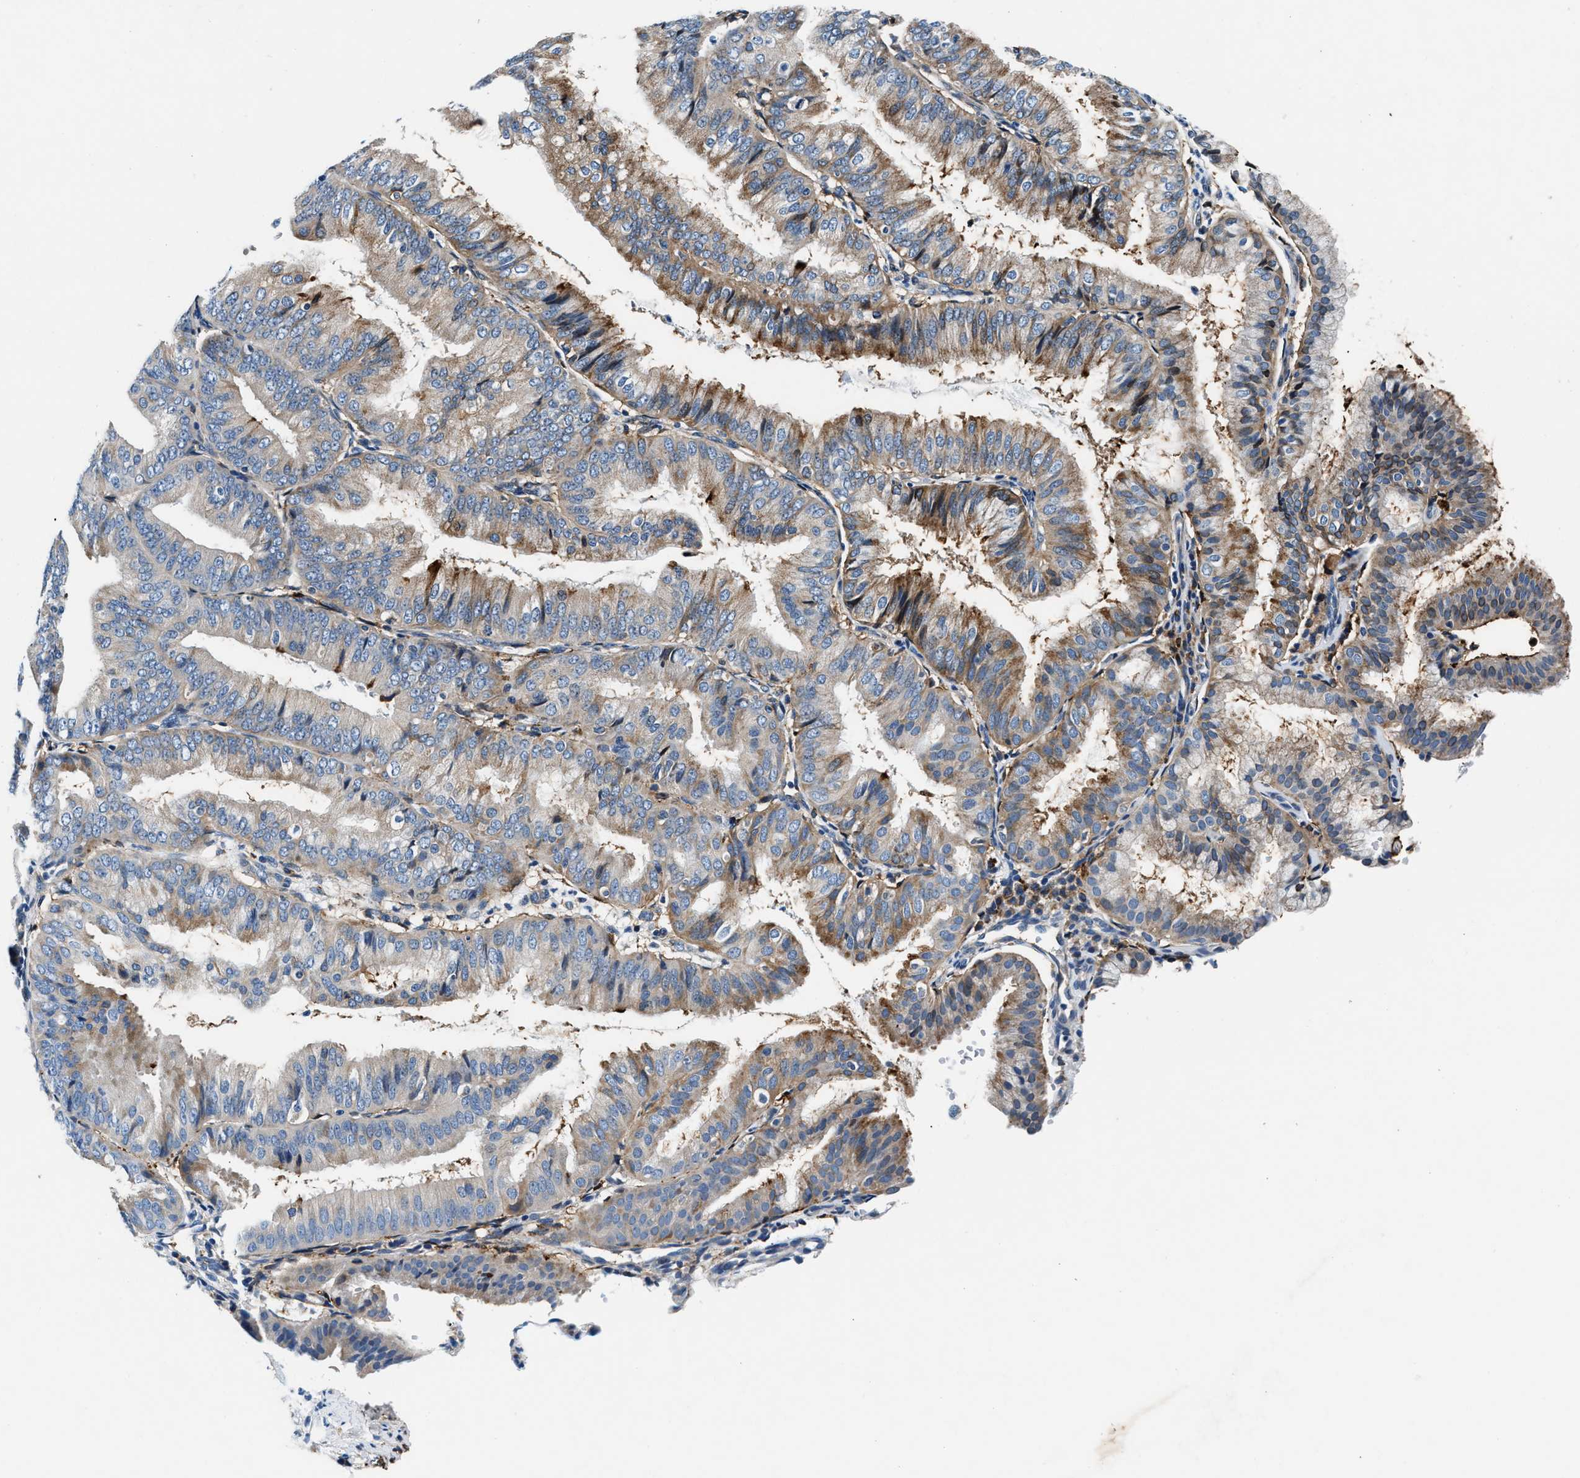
{"staining": {"intensity": "moderate", "quantity": "25%-75%", "location": "cytoplasmic/membranous"}, "tissue": "endometrial cancer", "cell_type": "Tumor cells", "image_type": "cancer", "snomed": [{"axis": "morphology", "description": "Adenocarcinoma, NOS"}, {"axis": "topography", "description": "Endometrium"}], "caption": "DAB immunohistochemical staining of human adenocarcinoma (endometrial) exhibits moderate cytoplasmic/membranous protein staining in approximately 25%-75% of tumor cells.", "gene": "SLFN11", "patient": {"sex": "female", "age": 63}}